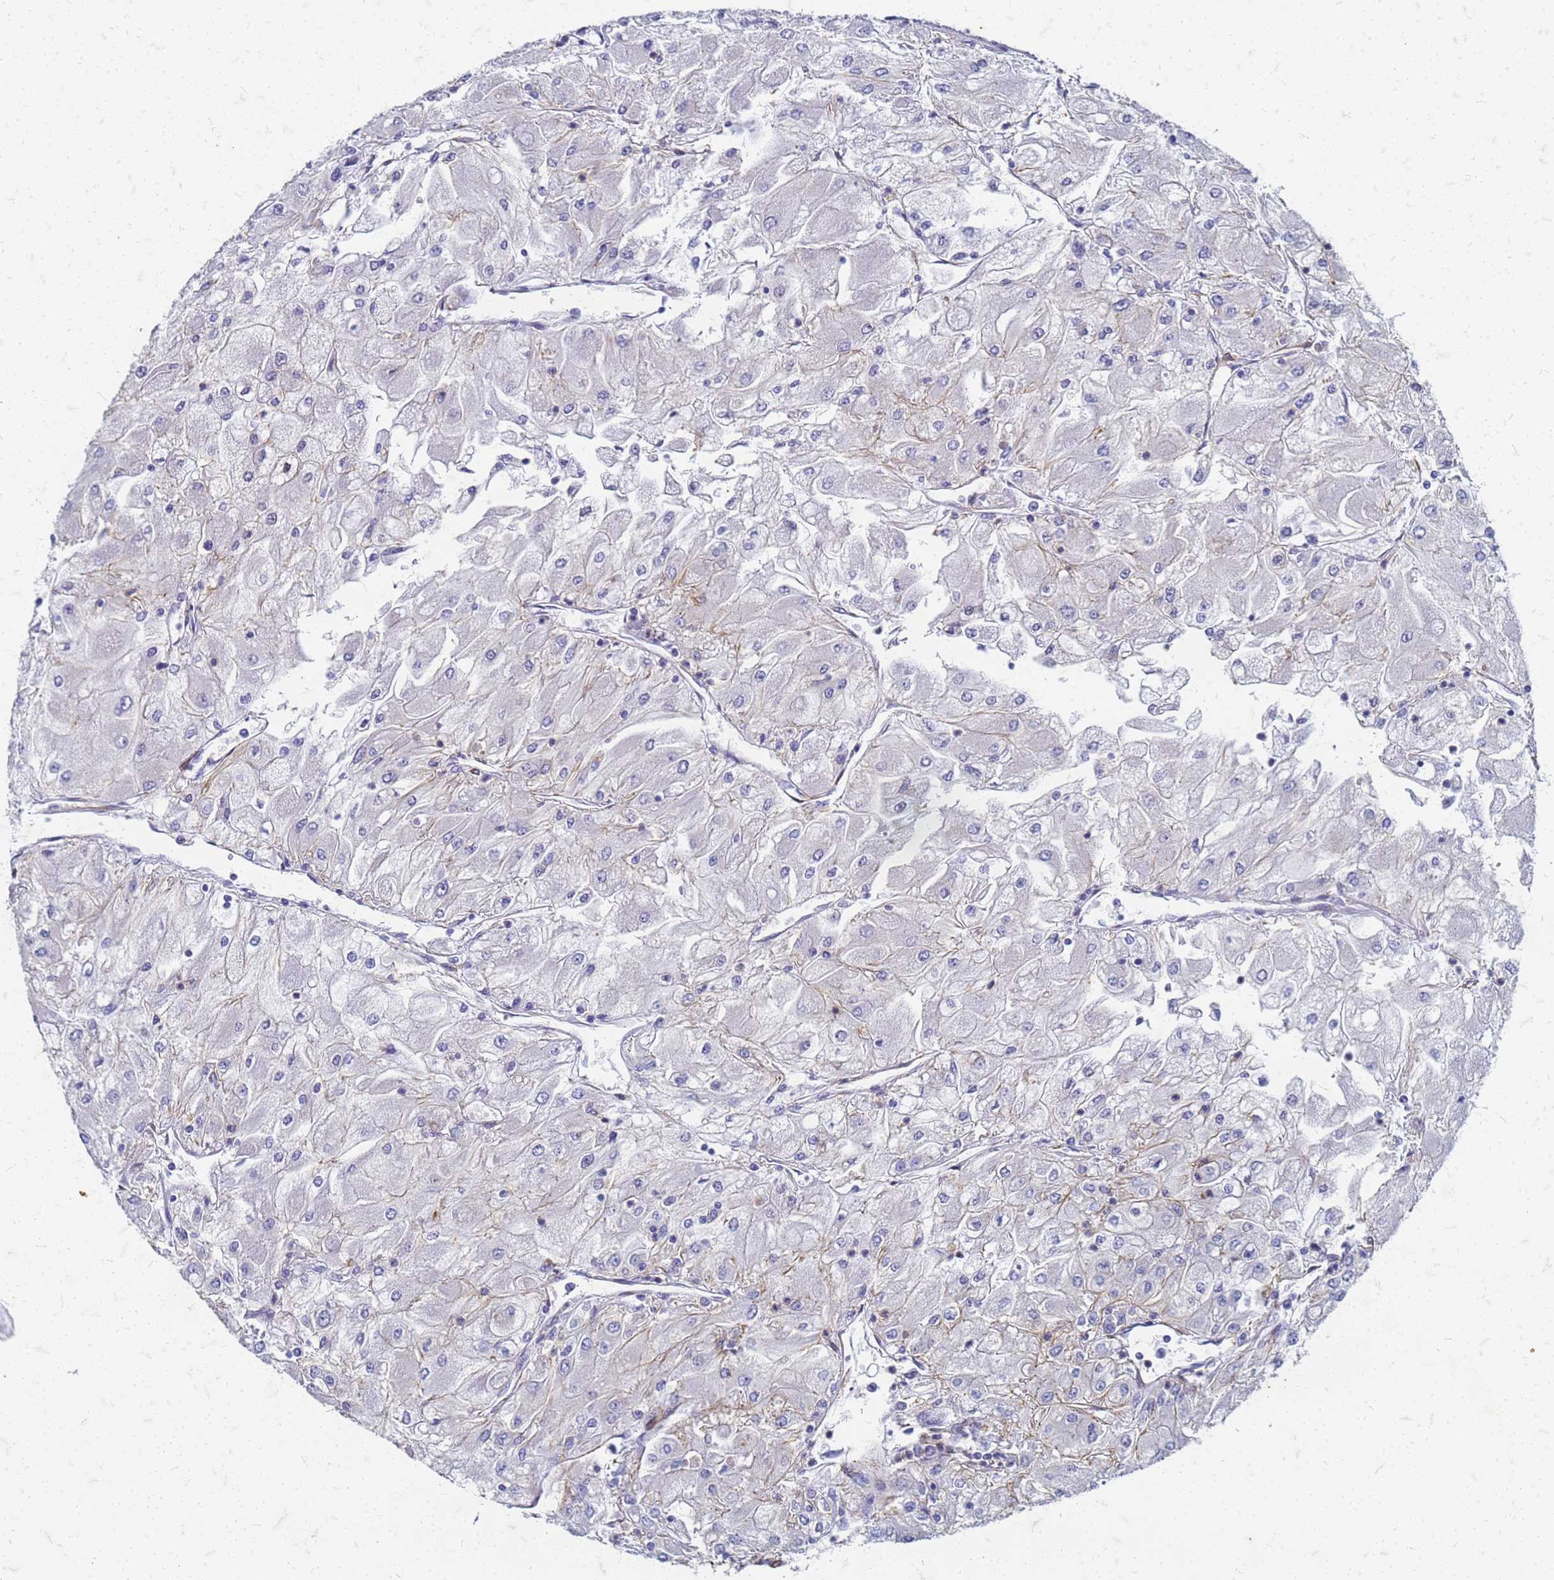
{"staining": {"intensity": "negative", "quantity": "none", "location": "none"}, "tissue": "renal cancer", "cell_type": "Tumor cells", "image_type": "cancer", "snomed": [{"axis": "morphology", "description": "Adenocarcinoma, NOS"}, {"axis": "topography", "description": "Kidney"}], "caption": "The histopathology image displays no significant expression in tumor cells of renal cancer. (DAB immunohistochemistry visualized using brightfield microscopy, high magnification).", "gene": "TRIM64B", "patient": {"sex": "male", "age": 80}}